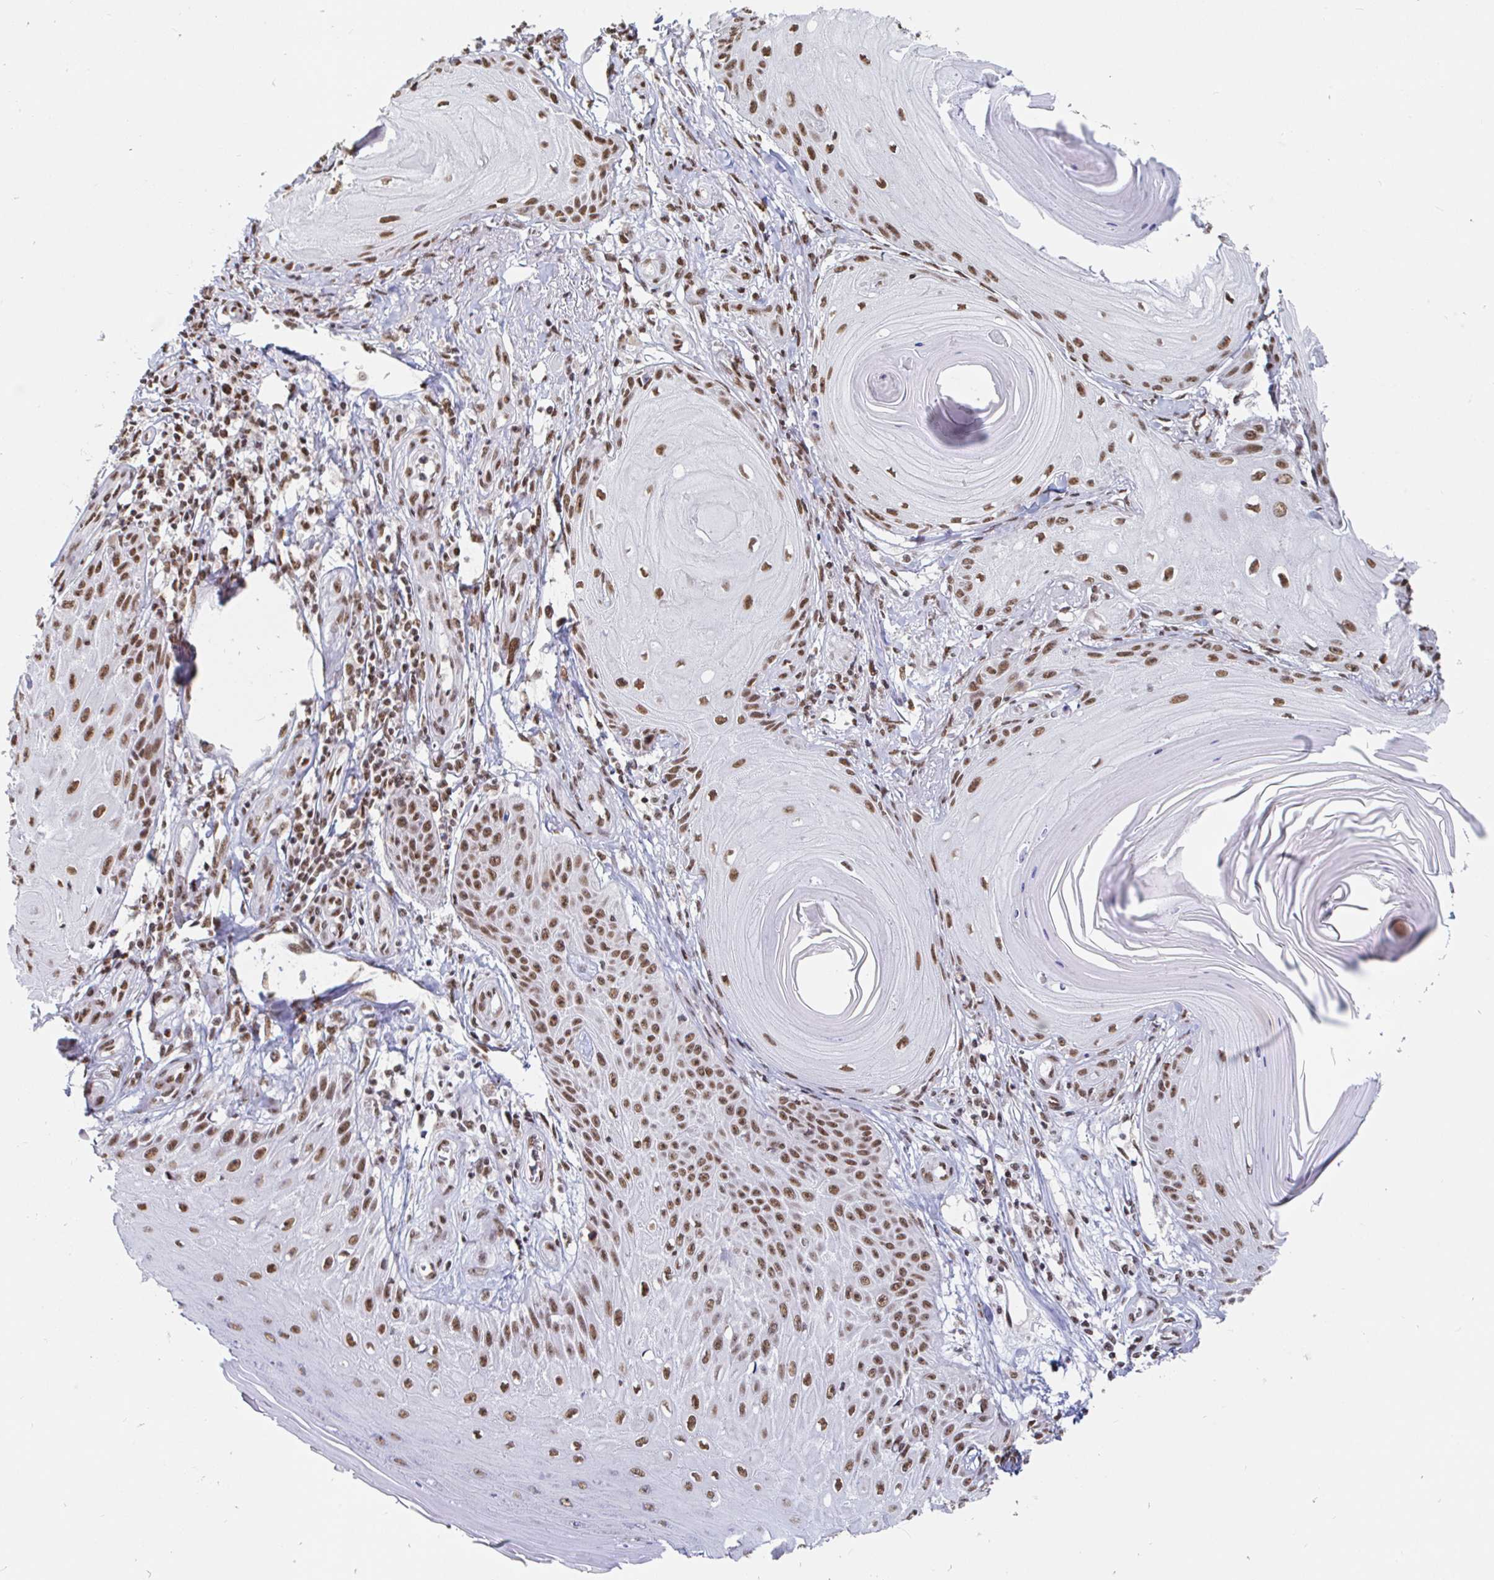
{"staining": {"intensity": "moderate", "quantity": ">75%", "location": "nuclear"}, "tissue": "skin cancer", "cell_type": "Tumor cells", "image_type": "cancer", "snomed": [{"axis": "morphology", "description": "Squamous cell carcinoma, NOS"}, {"axis": "topography", "description": "Skin"}], "caption": "Immunohistochemical staining of human squamous cell carcinoma (skin) reveals medium levels of moderate nuclear staining in approximately >75% of tumor cells.", "gene": "RBMX", "patient": {"sex": "female", "age": 77}}